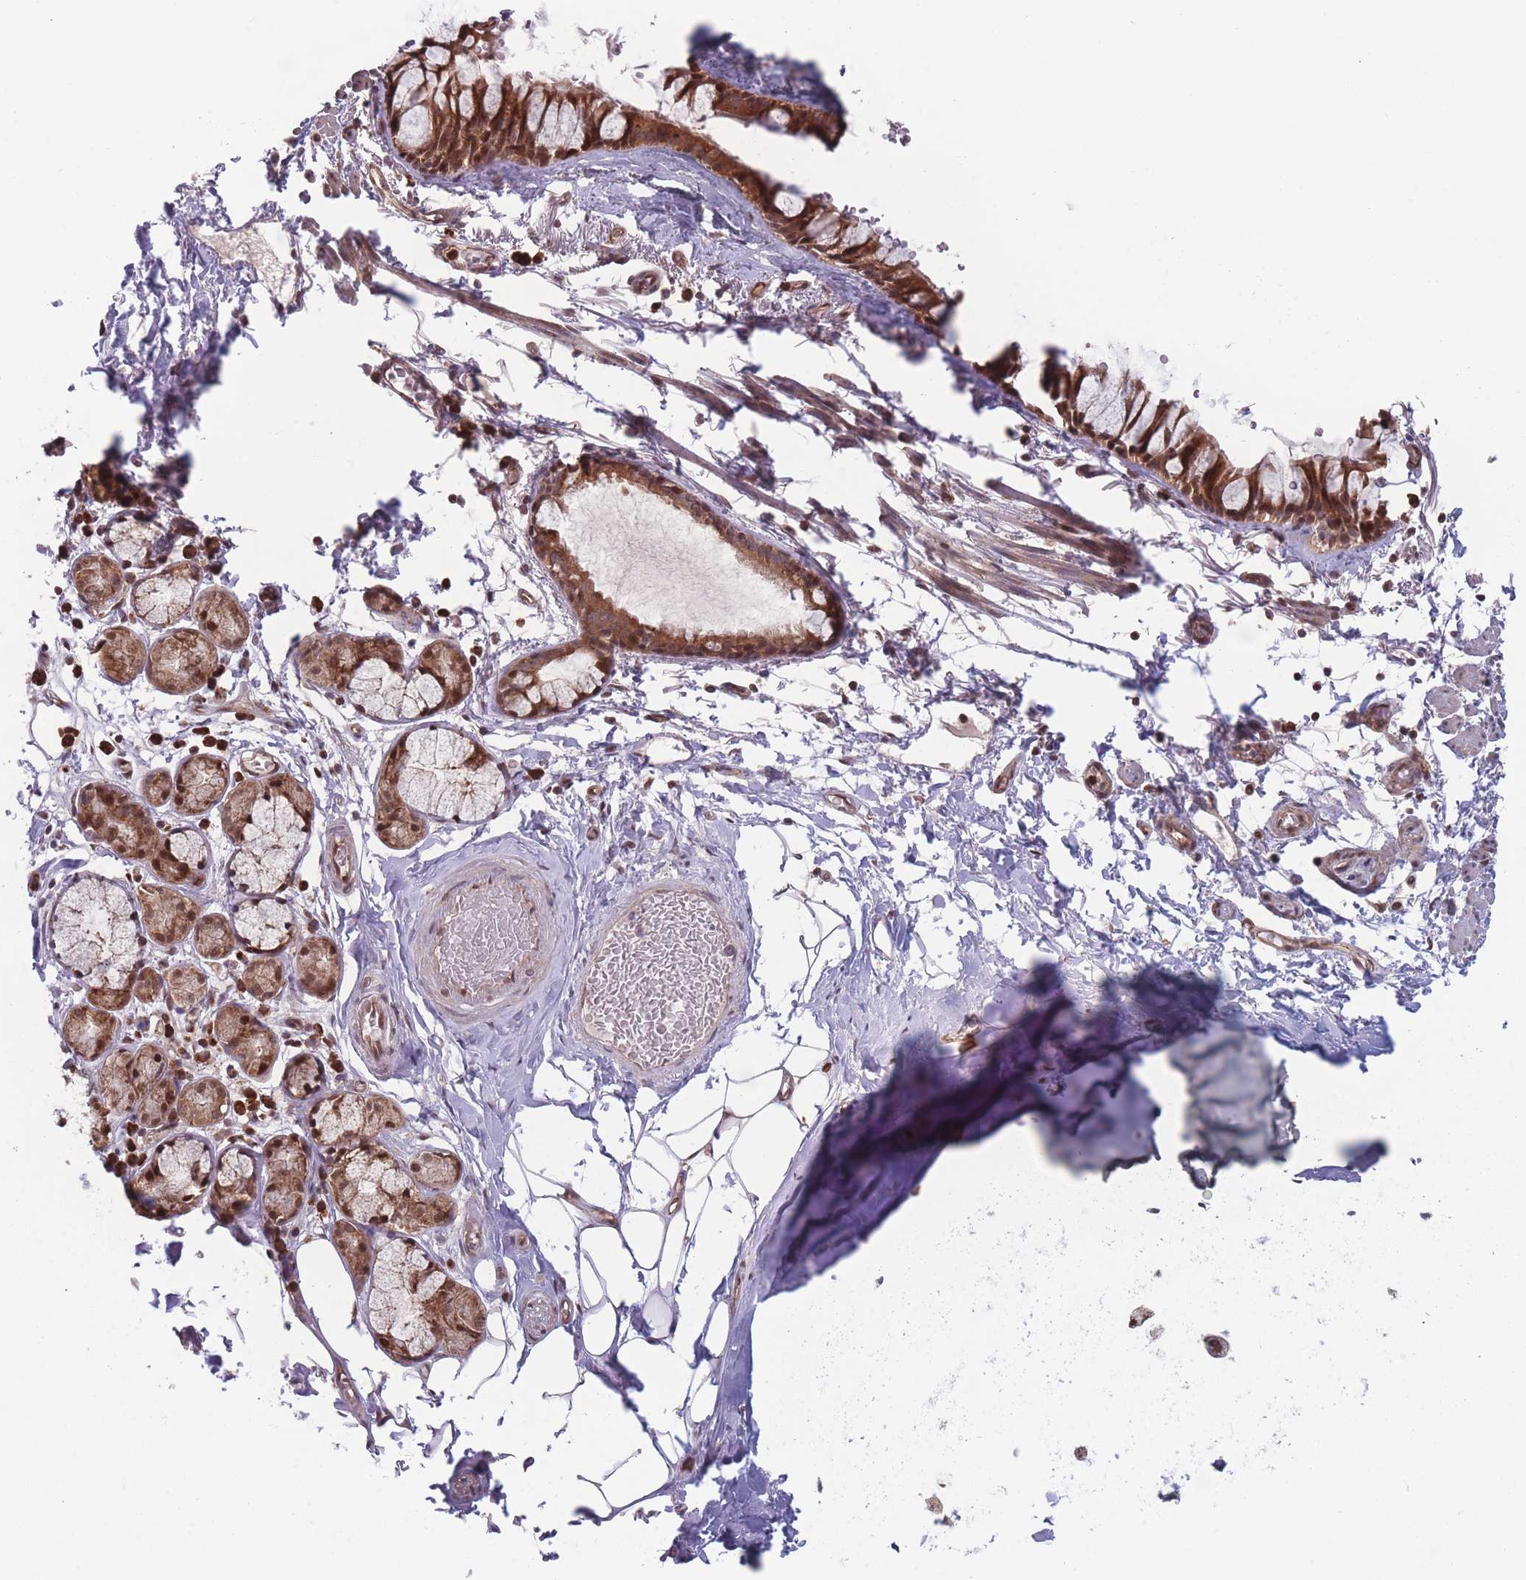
{"staining": {"intensity": "strong", "quantity": ">75%", "location": "cytoplasmic/membranous"}, "tissue": "bronchus", "cell_type": "Respiratory epithelial cells", "image_type": "normal", "snomed": [{"axis": "morphology", "description": "Normal tissue, NOS"}, {"axis": "topography", "description": "Cartilage tissue"}], "caption": "Bronchus was stained to show a protein in brown. There is high levels of strong cytoplasmic/membranous expression in approximately >75% of respiratory epithelial cells.", "gene": "RPS18", "patient": {"sex": "male", "age": 63}}